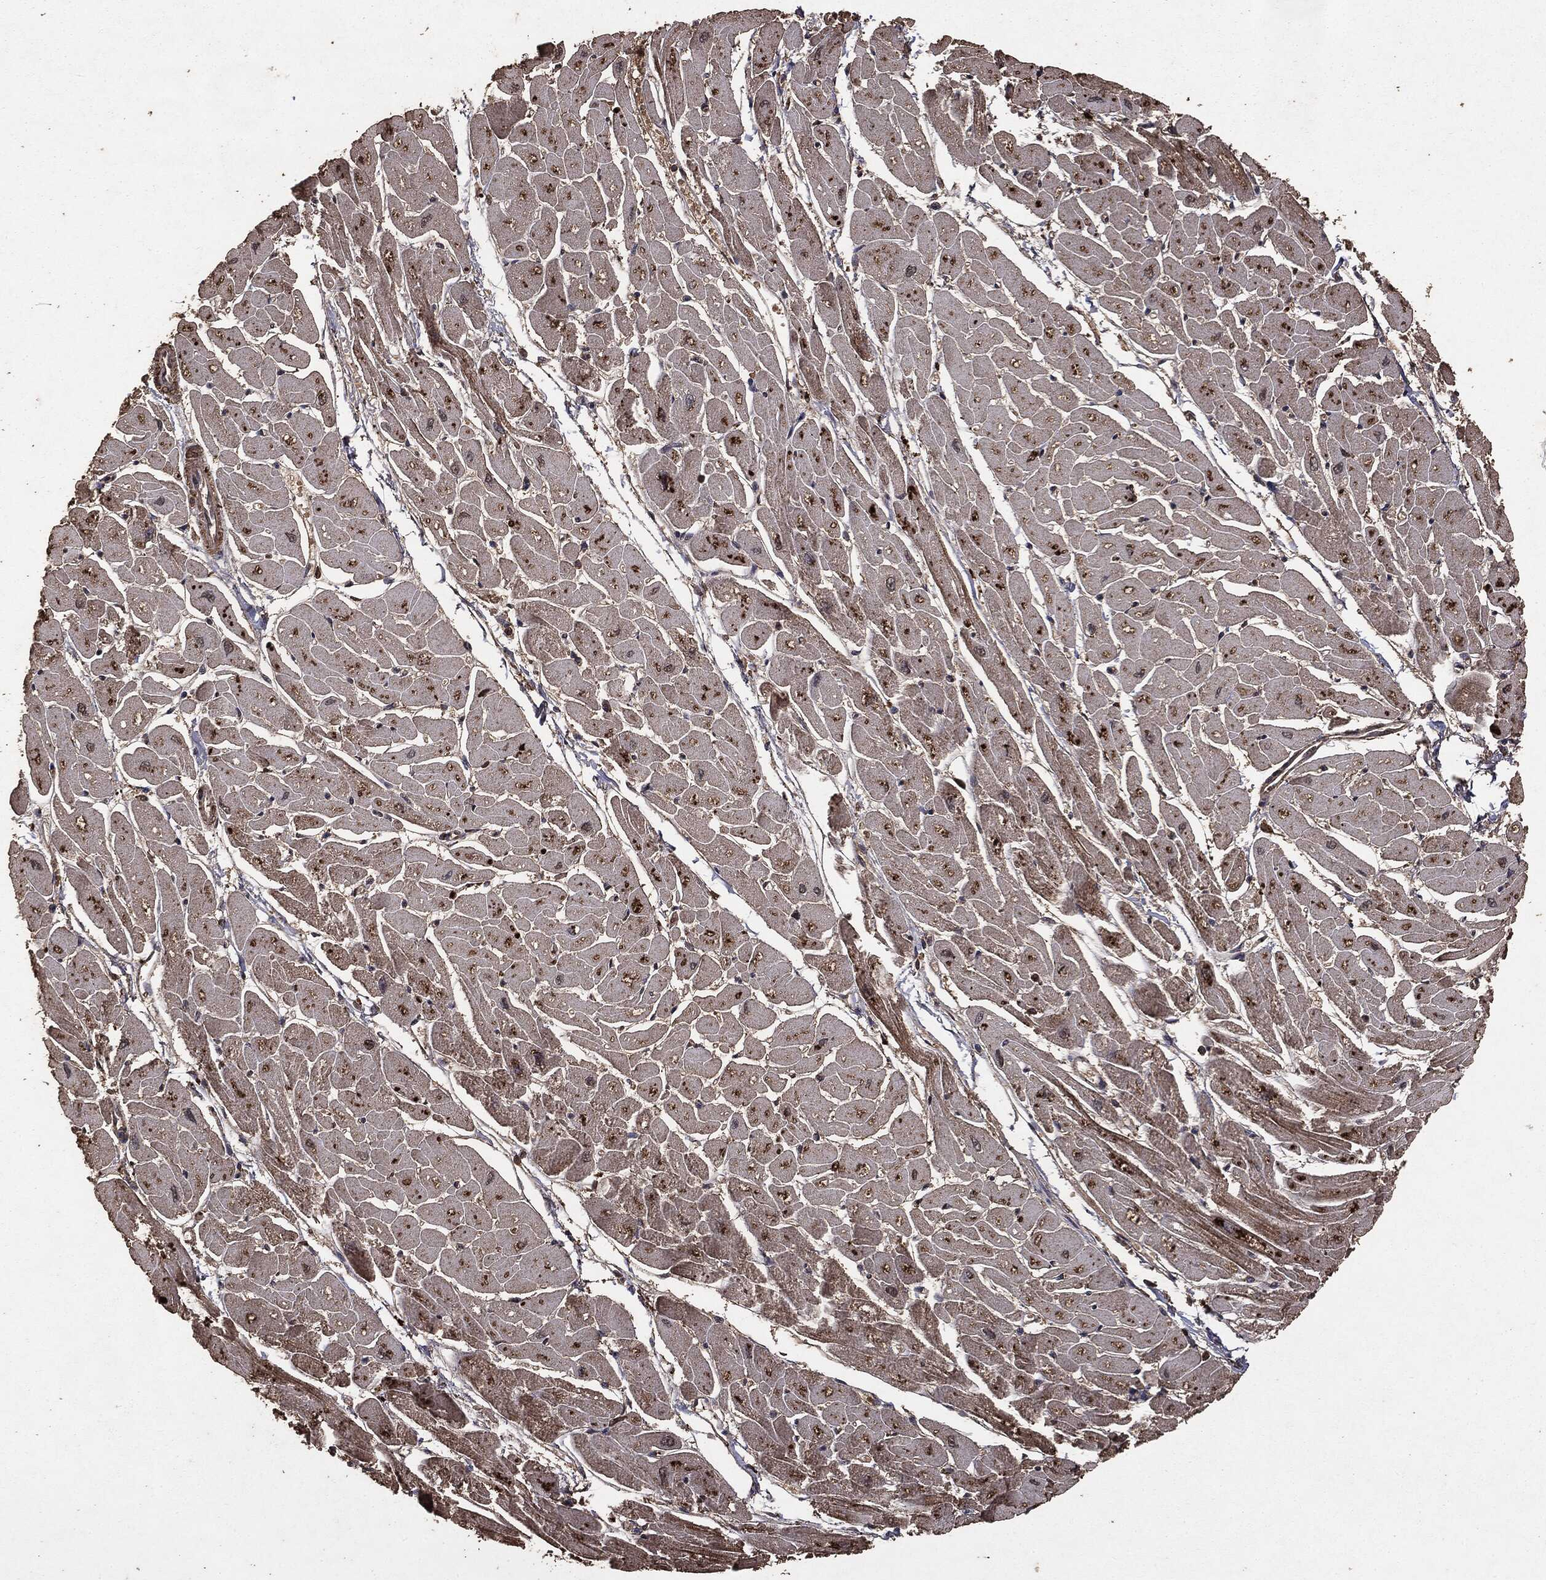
{"staining": {"intensity": "moderate", "quantity": "25%-75%", "location": "cytoplasmic/membranous"}, "tissue": "heart muscle", "cell_type": "Cardiomyocytes", "image_type": "normal", "snomed": [{"axis": "morphology", "description": "Normal tissue, NOS"}, {"axis": "topography", "description": "Heart"}], "caption": "An image of human heart muscle stained for a protein demonstrates moderate cytoplasmic/membranous brown staining in cardiomyocytes.", "gene": "NME1", "patient": {"sex": "male", "age": 57}}